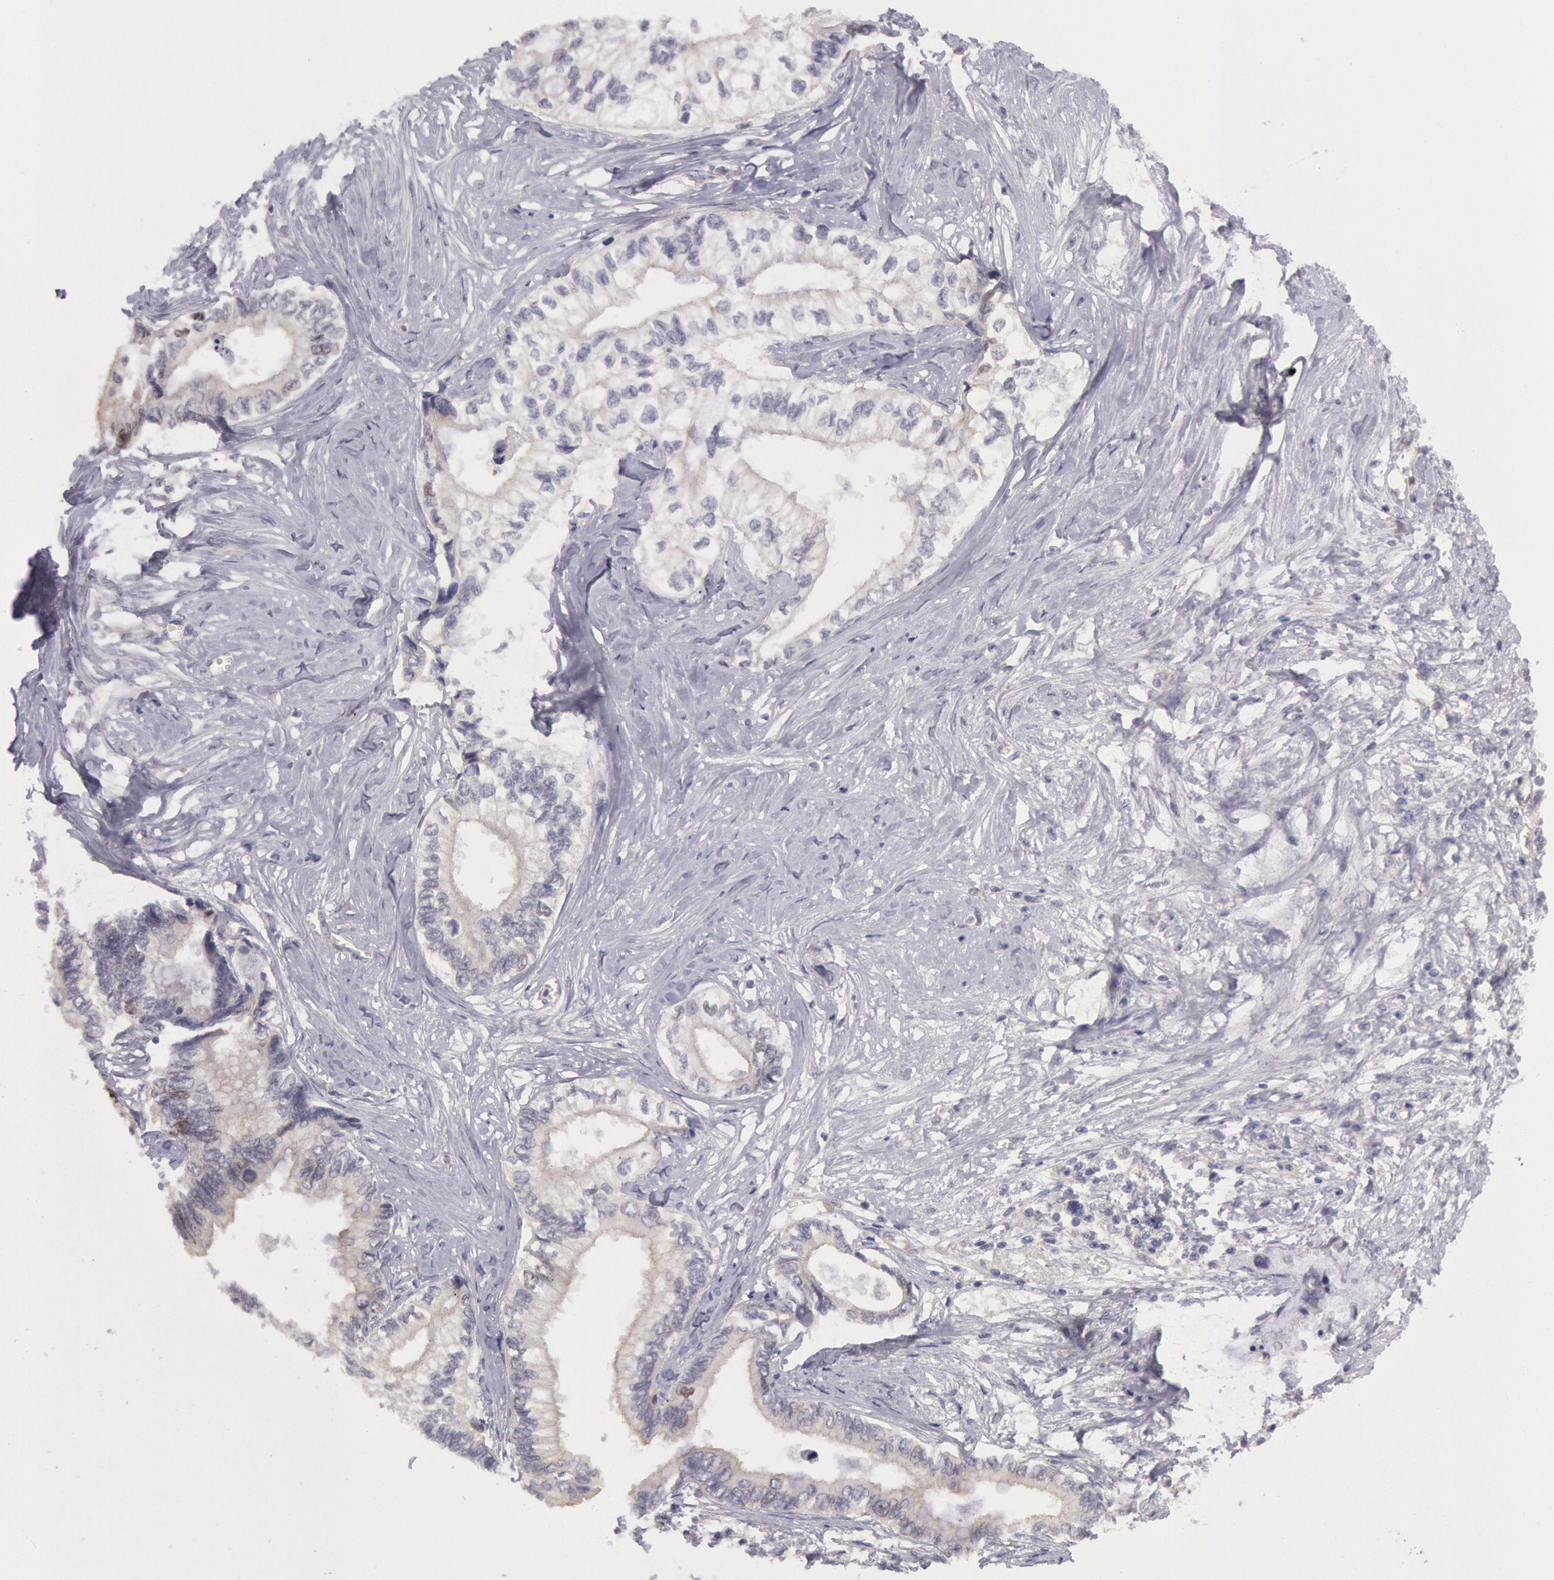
{"staining": {"intensity": "negative", "quantity": "none", "location": "none"}, "tissue": "pancreatic cancer", "cell_type": "Tumor cells", "image_type": "cancer", "snomed": [{"axis": "morphology", "description": "Adenocarcinoma, NOS"}, {"axis": "topography", "description": "Pancreas"}], "caption": "A high-resolution micrograph shows IHC staining of pancreatic cancer, which shows no significant expression in tumor cells. Nuclei are stained in blue.", "gene": "AMOTL1", "patient": {"sex": "female", "age": 66}}